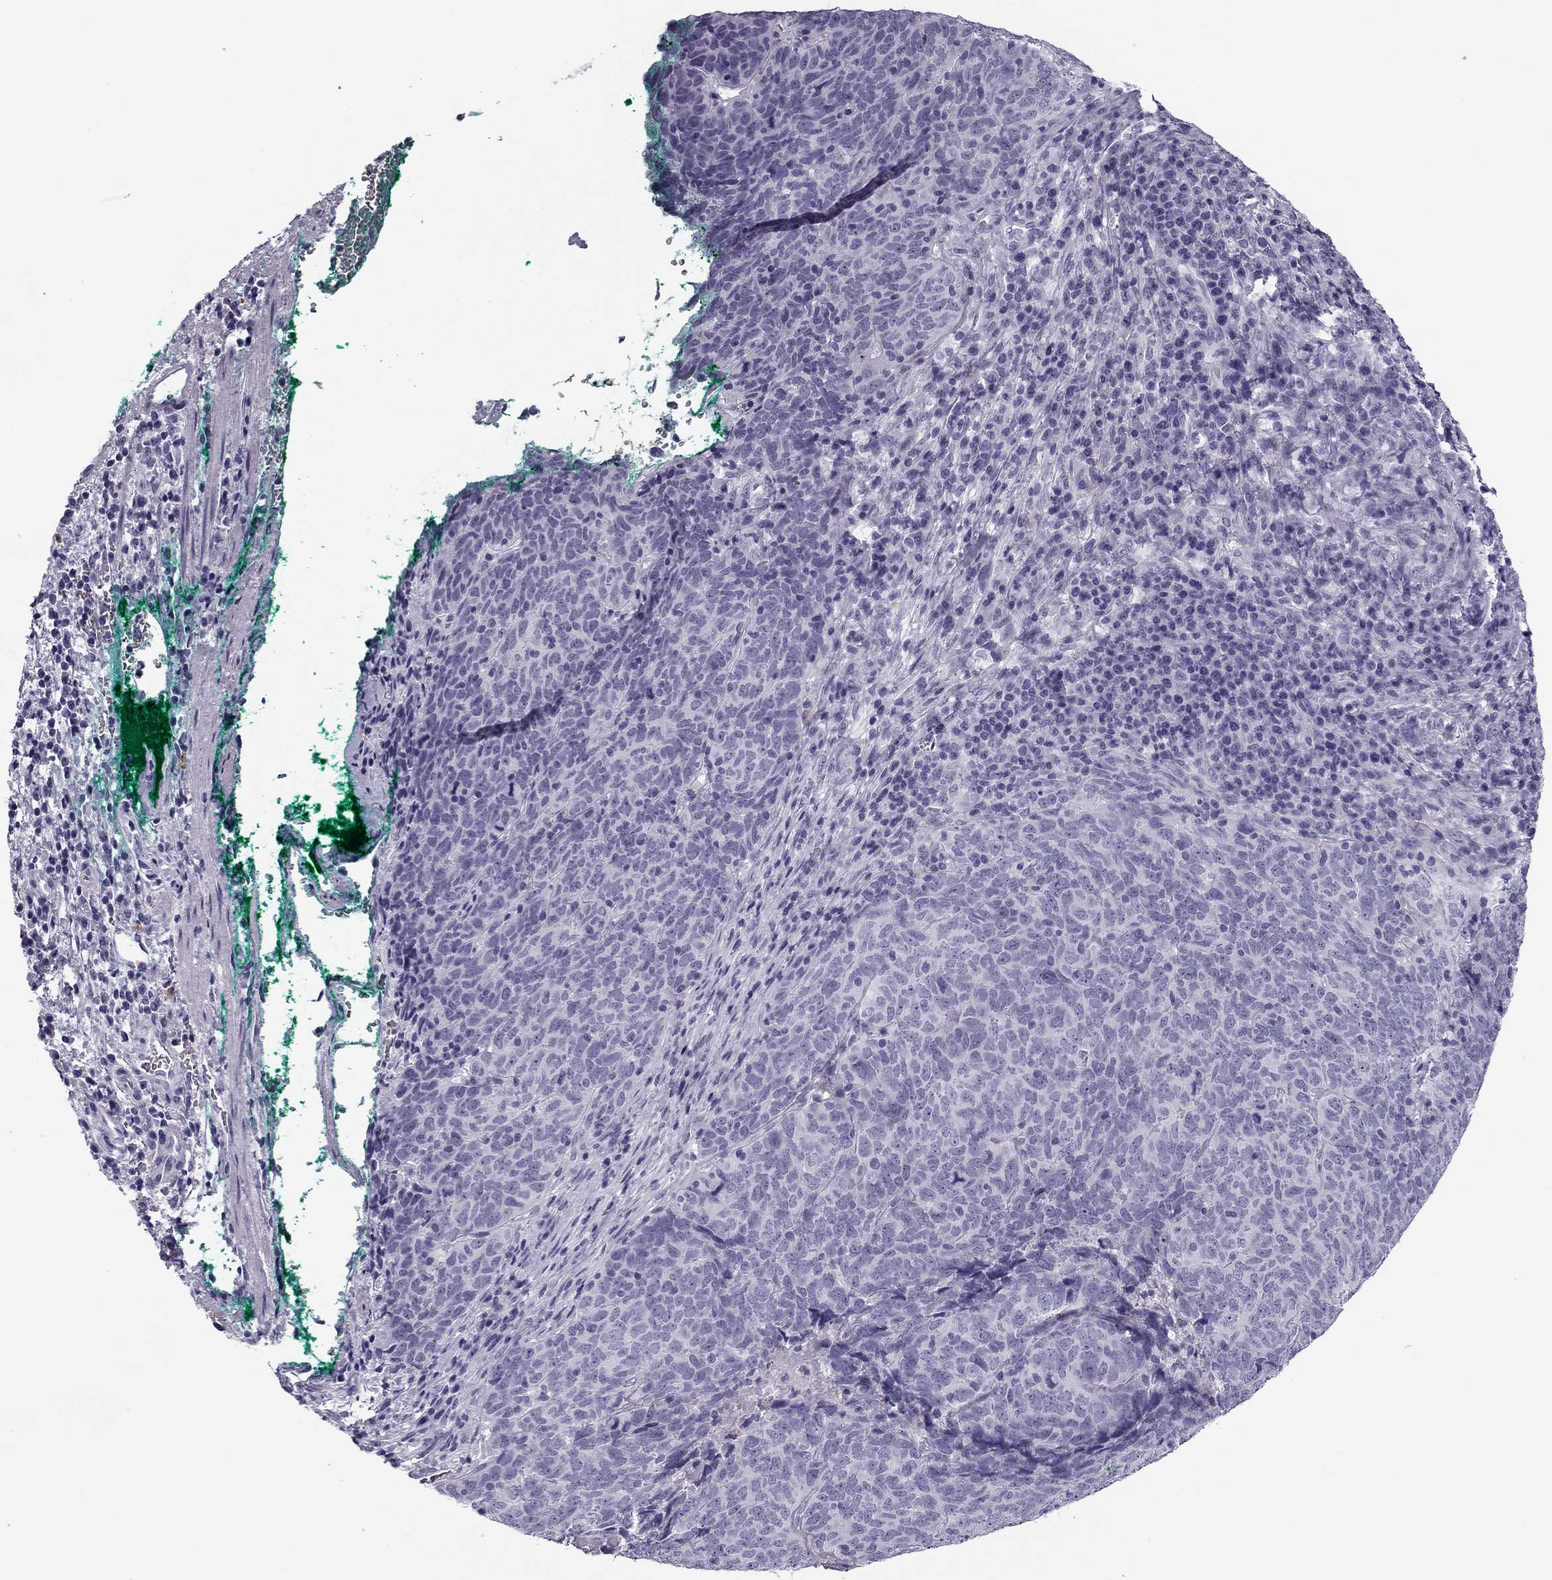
{"staining": {"intensity": "negative", "quantity": "none", "location": "none"}, "tissue": "skin cancer", "cell_type": "Tumor cells", "image_type": "cancer", "snomed": [{"axis": "morphology", "description": "Squamous cell carcinoma, NOS"}, {"axis": "topography", "description": "Skin"}, {"axis": "topography", "description": "Anal"}], "caption": "Tumor cells are negative for brown protein staining in skin squamous cell carcinoma.", "gene": "MC5R", "patient": {"sex": "female", "age": 51}}